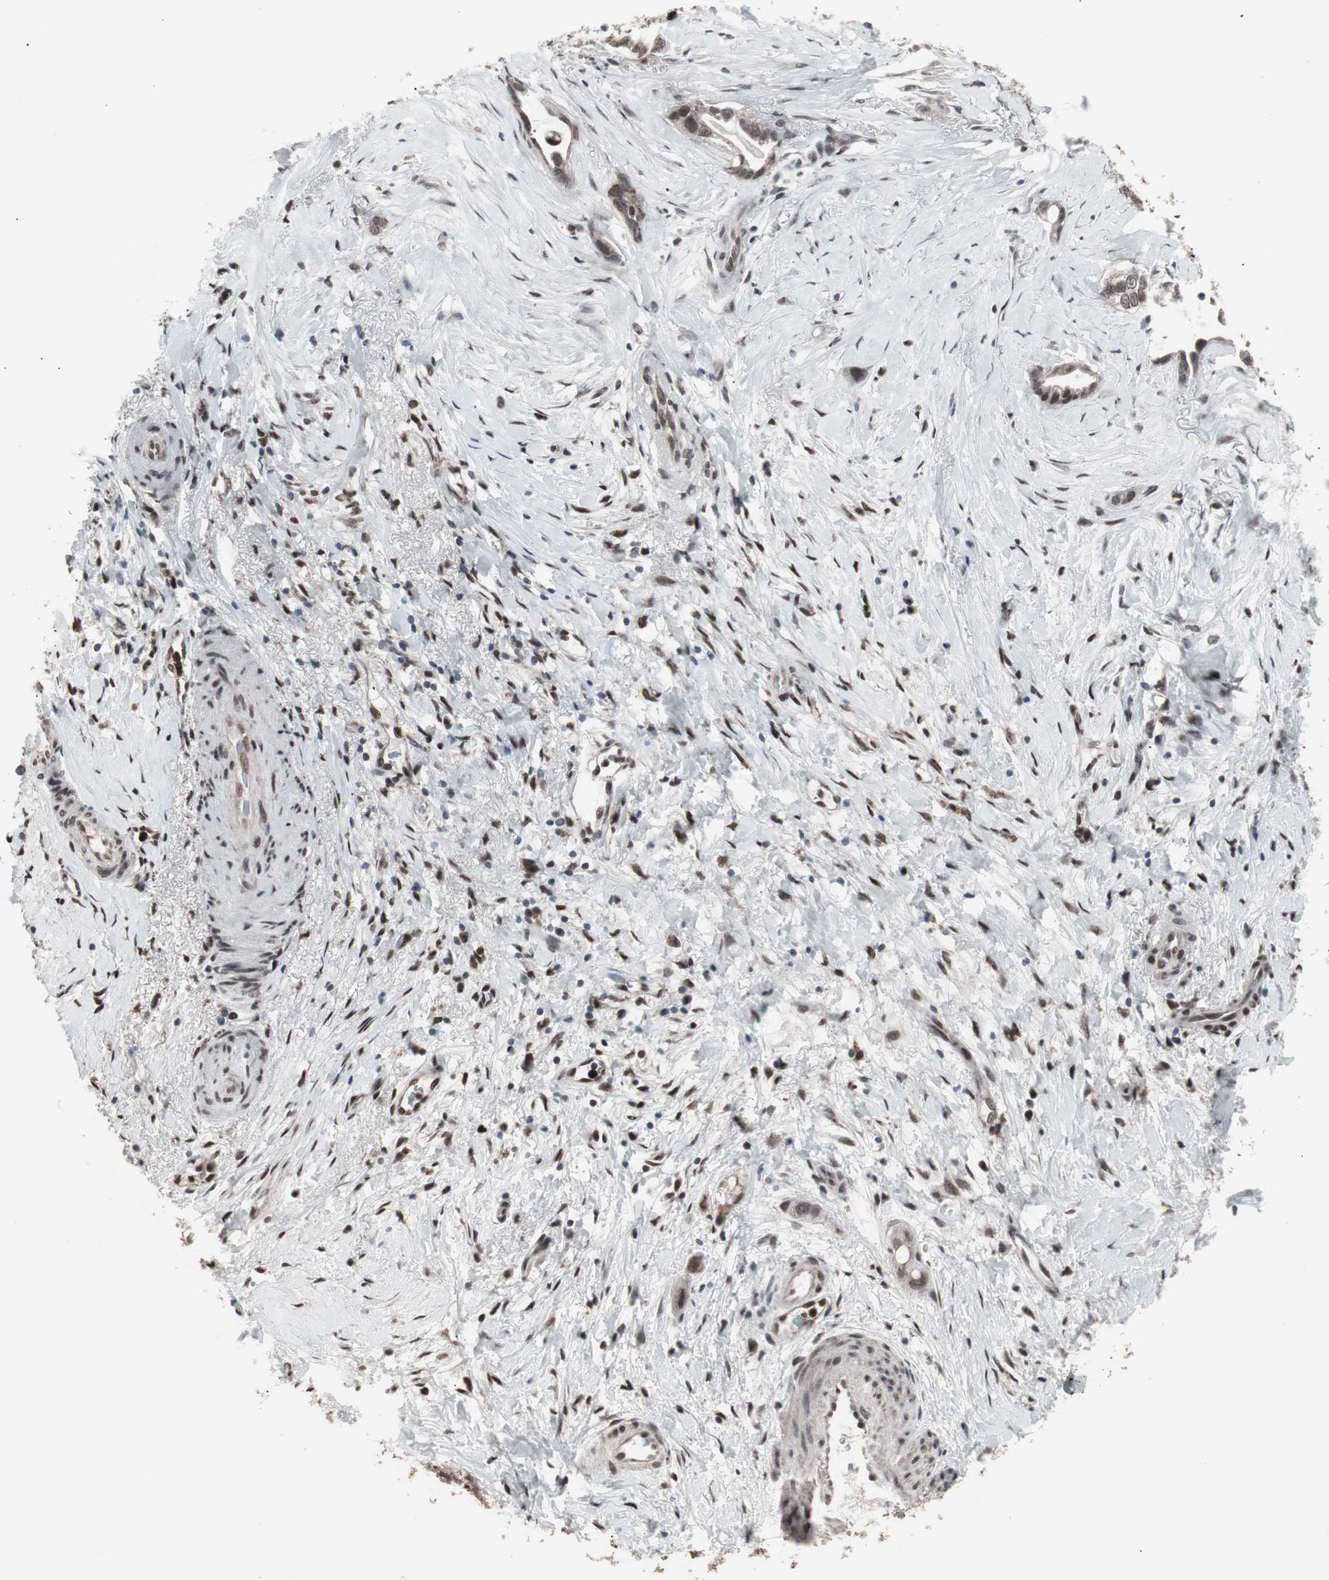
{"staining": {"intensity": "strong", "quantity": ">75%", "location": "nuclear"}, "tissue": "liver cancer", "cell_type": "Tumor cells", "image_type": "cancer", "snomed": [{"axis": "morphology", "description": "Cholangiocarcinoma"}, {"axis": "topography", "description": "Liver"}], "caption": "Immunohistochemistry (IHC) micrograph of human liver cancer stained for a protein (brown), which demonstrates high levels of strong nuclear positivity in about >75% of tumor cells.", "gene": "RXRA", "patient": {"sex": "female", "age": 65}}